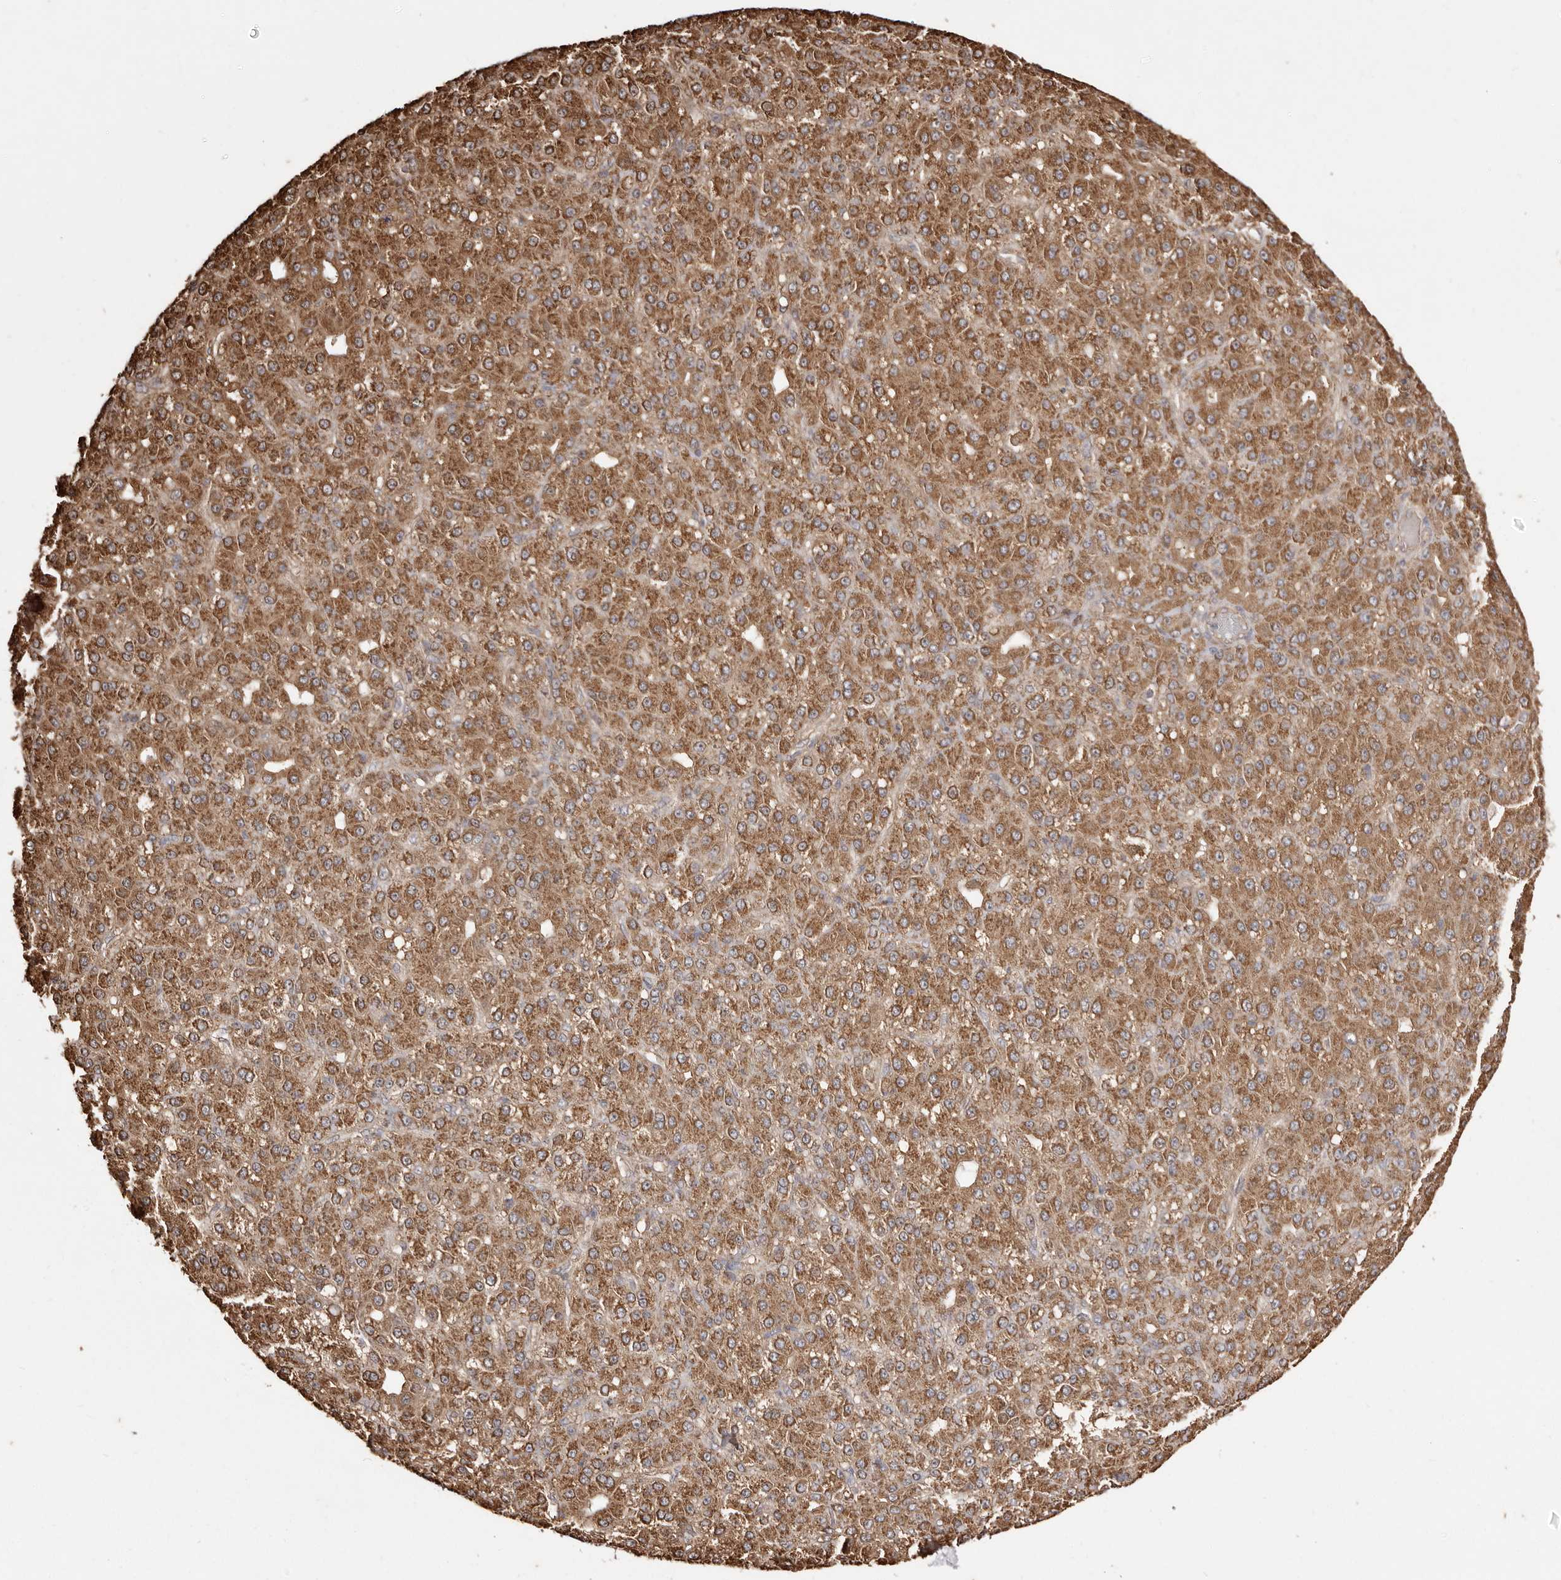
{"staining": {"intensity": "moderate", "quantity": ">75%", "location": "cytoplasmic/membranous"}, "tissue": "liver cancer", "cell_type": "Tumor cells", "image_type": "cancer", "snomed": [{"axis": "morphology", "description": "Carcinoma, Hepatocellular, NOS"}, {"axis": "topography", "description": "Liver"}], "caption": "An IHC image of tumor tissue is shown. Protein staining in brown shows moderate cytoplasmic/membranous positivity in hepatocellular carcinoma (liver) within tumor cells.", "gene": "MACC1", "patient": {"sex": "male", "age": 67}}